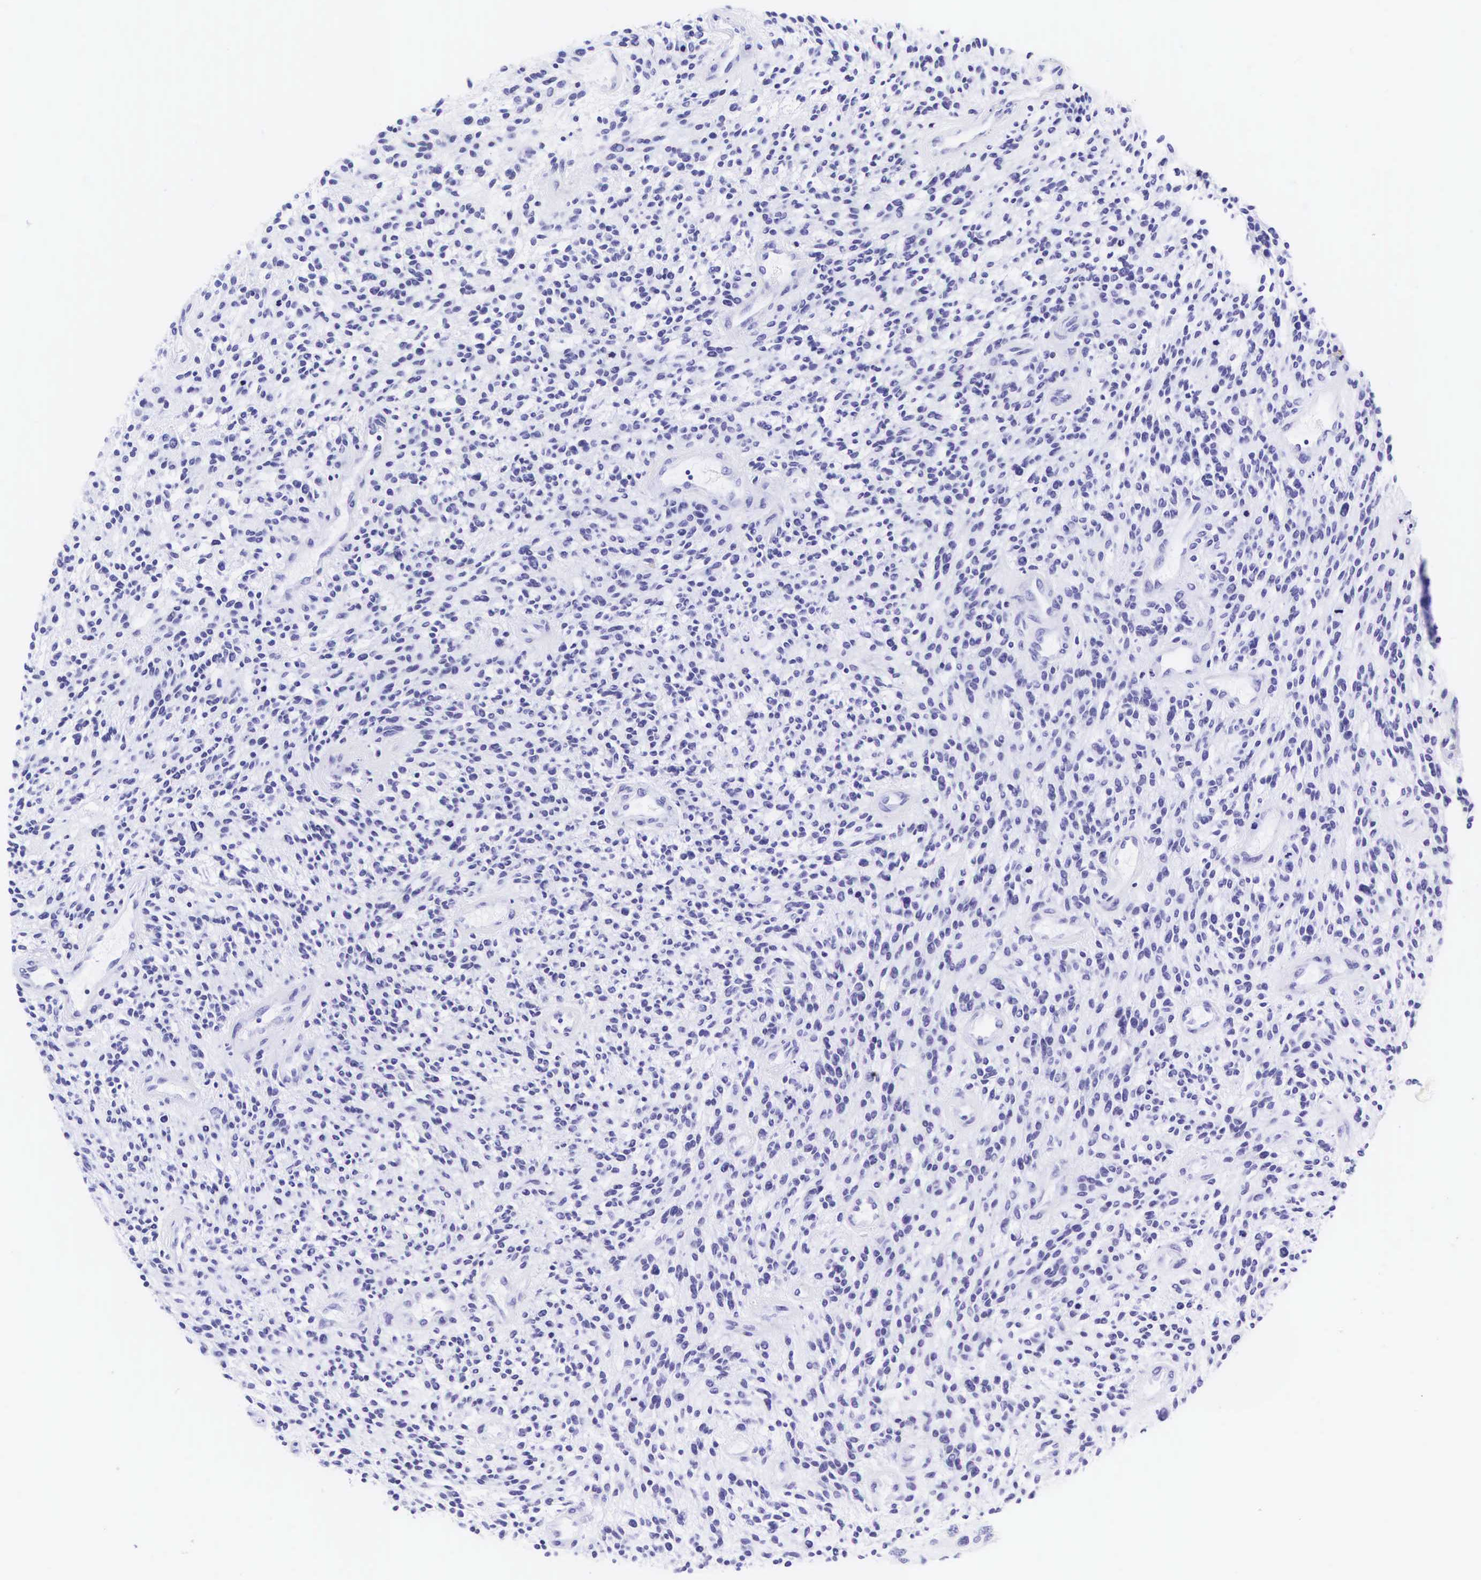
{"staining": {"intensity": "negative", "quantity": "none", "location": "none"}, "tissue": "glioma", "cell_type": "Tumor cells", "image_type": "cancer", "snomed": [{"axis": "morphology", "description": "Glioma, malignant, High grade"}, {"axis": "topography", "description": "Brain"}], "caption": "A histopathology image of human malignant glioma (high-grade) is negative for staining in tumor cells.", "gene": "KRT18", "patient": {"sex": "female", "age": 13}}